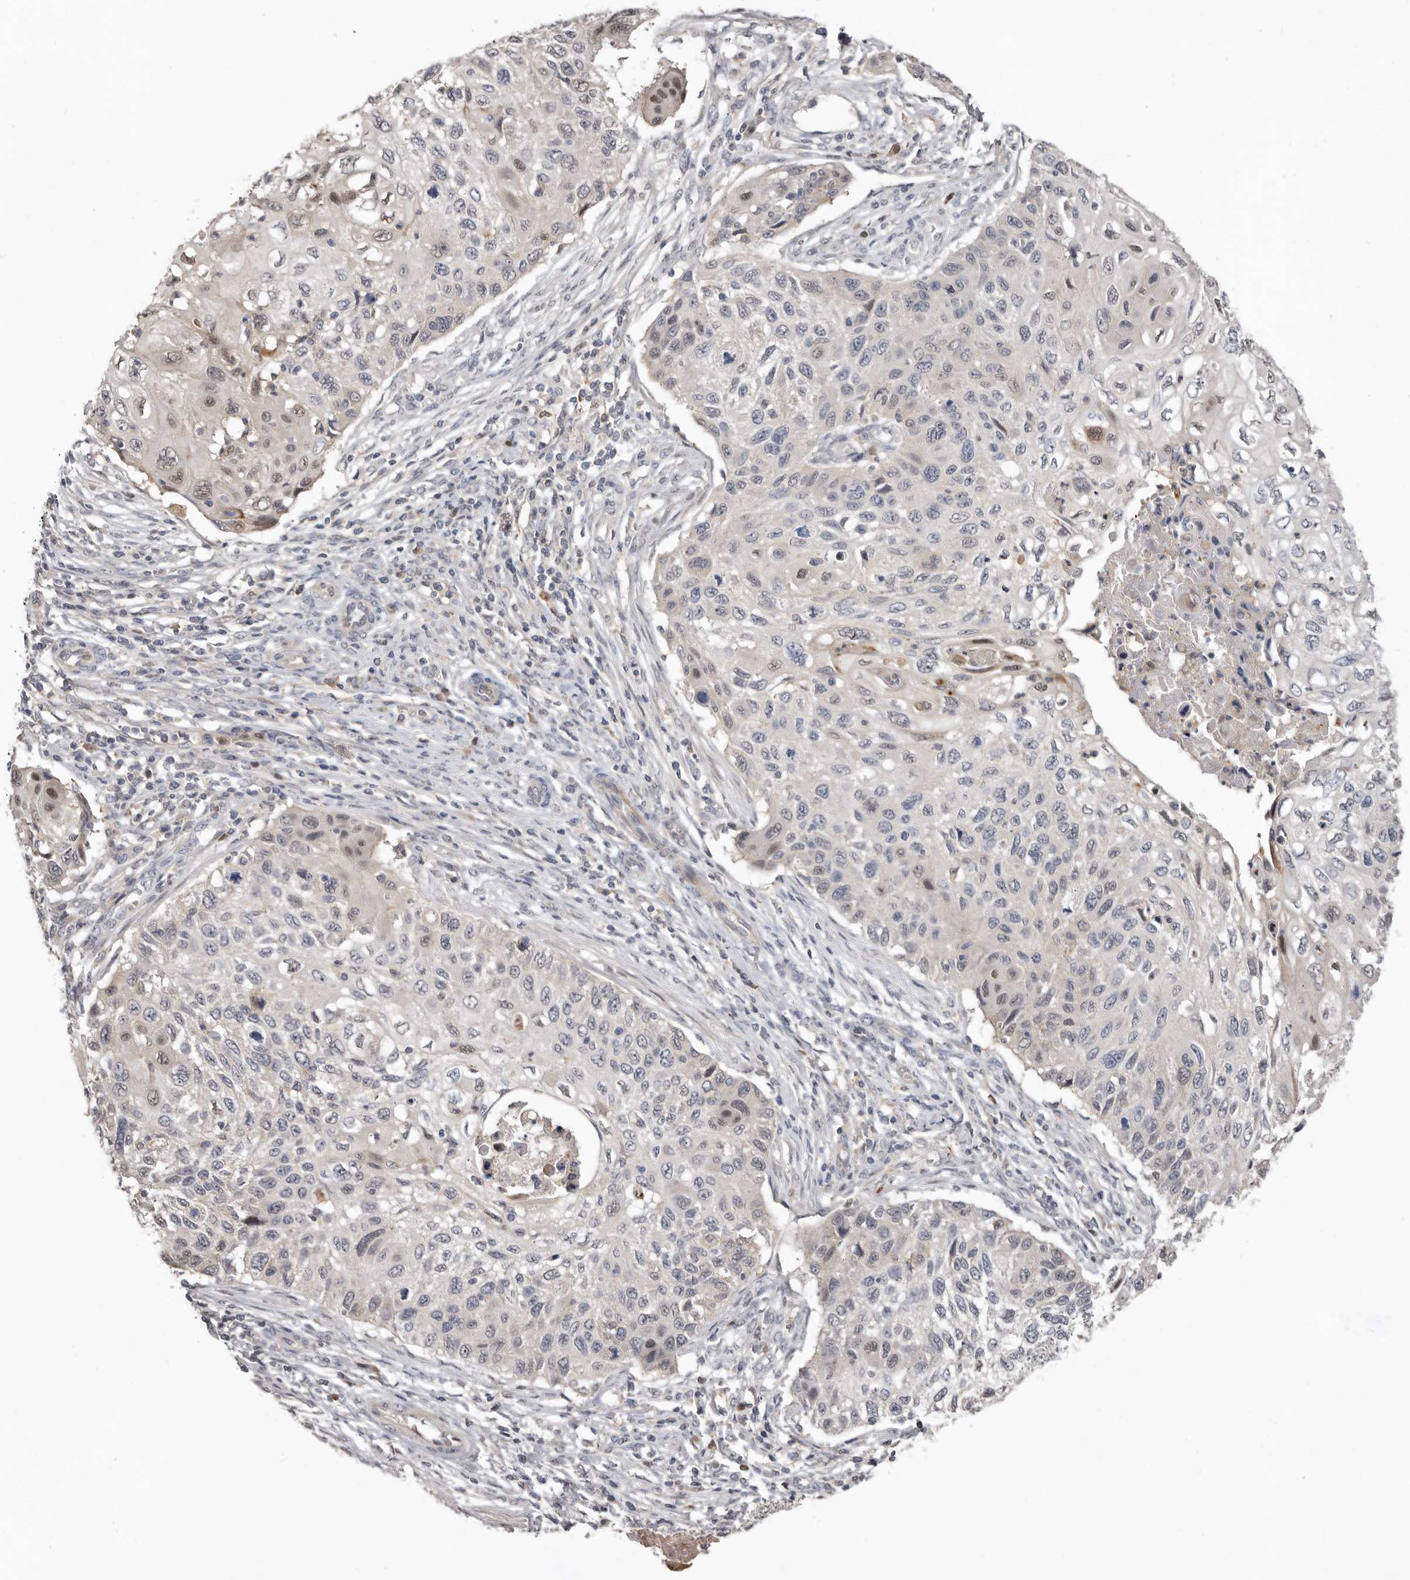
{"staining": {"intensity": "weak", "quantity": "<25%", "location": "nuclear"}, "tissue": "cervical cancer", "cell_type": "Tumor cells", "image_type": "cancer", "snomed": [{"axis": "morphology", "description": "Squamous cell carcinoma, NOS"}, {"axis": "topography", "description": "Cervix"}], "caption": "This is an IHC photomicrograph of squamous cell carcinoma (cervical). There is no expression in tumor cells.", "gene": "RBKS", "patient": {"sex": "female", "age": 70}}